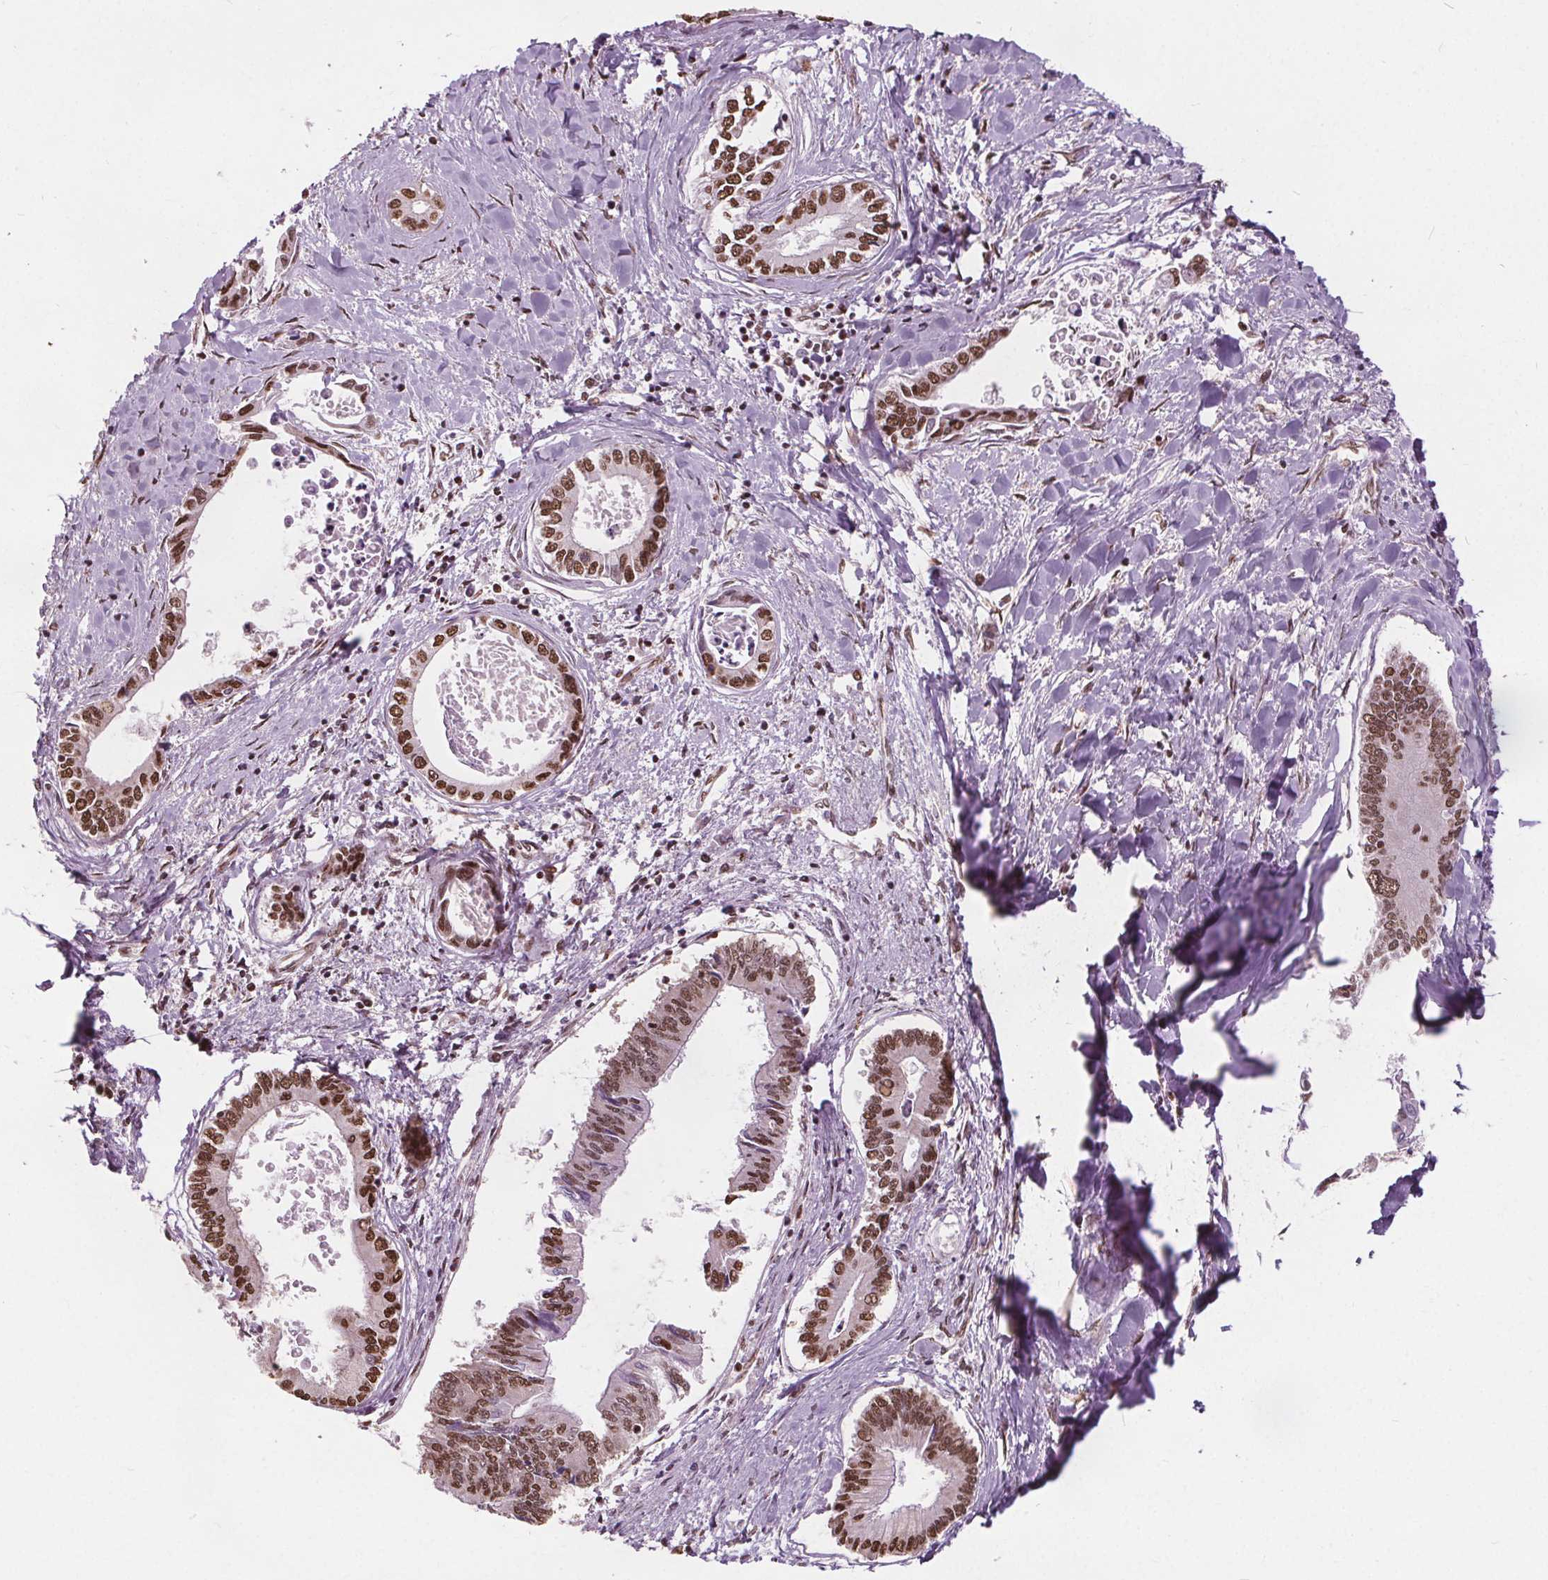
{"staining": {"intensity": "moderate", "quantity": ">75%", "location": "nuclear"}, "tissue": "liver cancer", "cell_type": "Tumor cells", "image_type": "cancer", "snomed": [{"axis": "morphology", "description": "Cholangiocarcinoma"}, {"axis": "topography", "description": "Liver"}], "caption": "Human liver cancer stained with a protein marker exhibits moderate staining in tumor cells.", "gene": "ISLR2", "patient": {"sex": "male", "age": 66}}